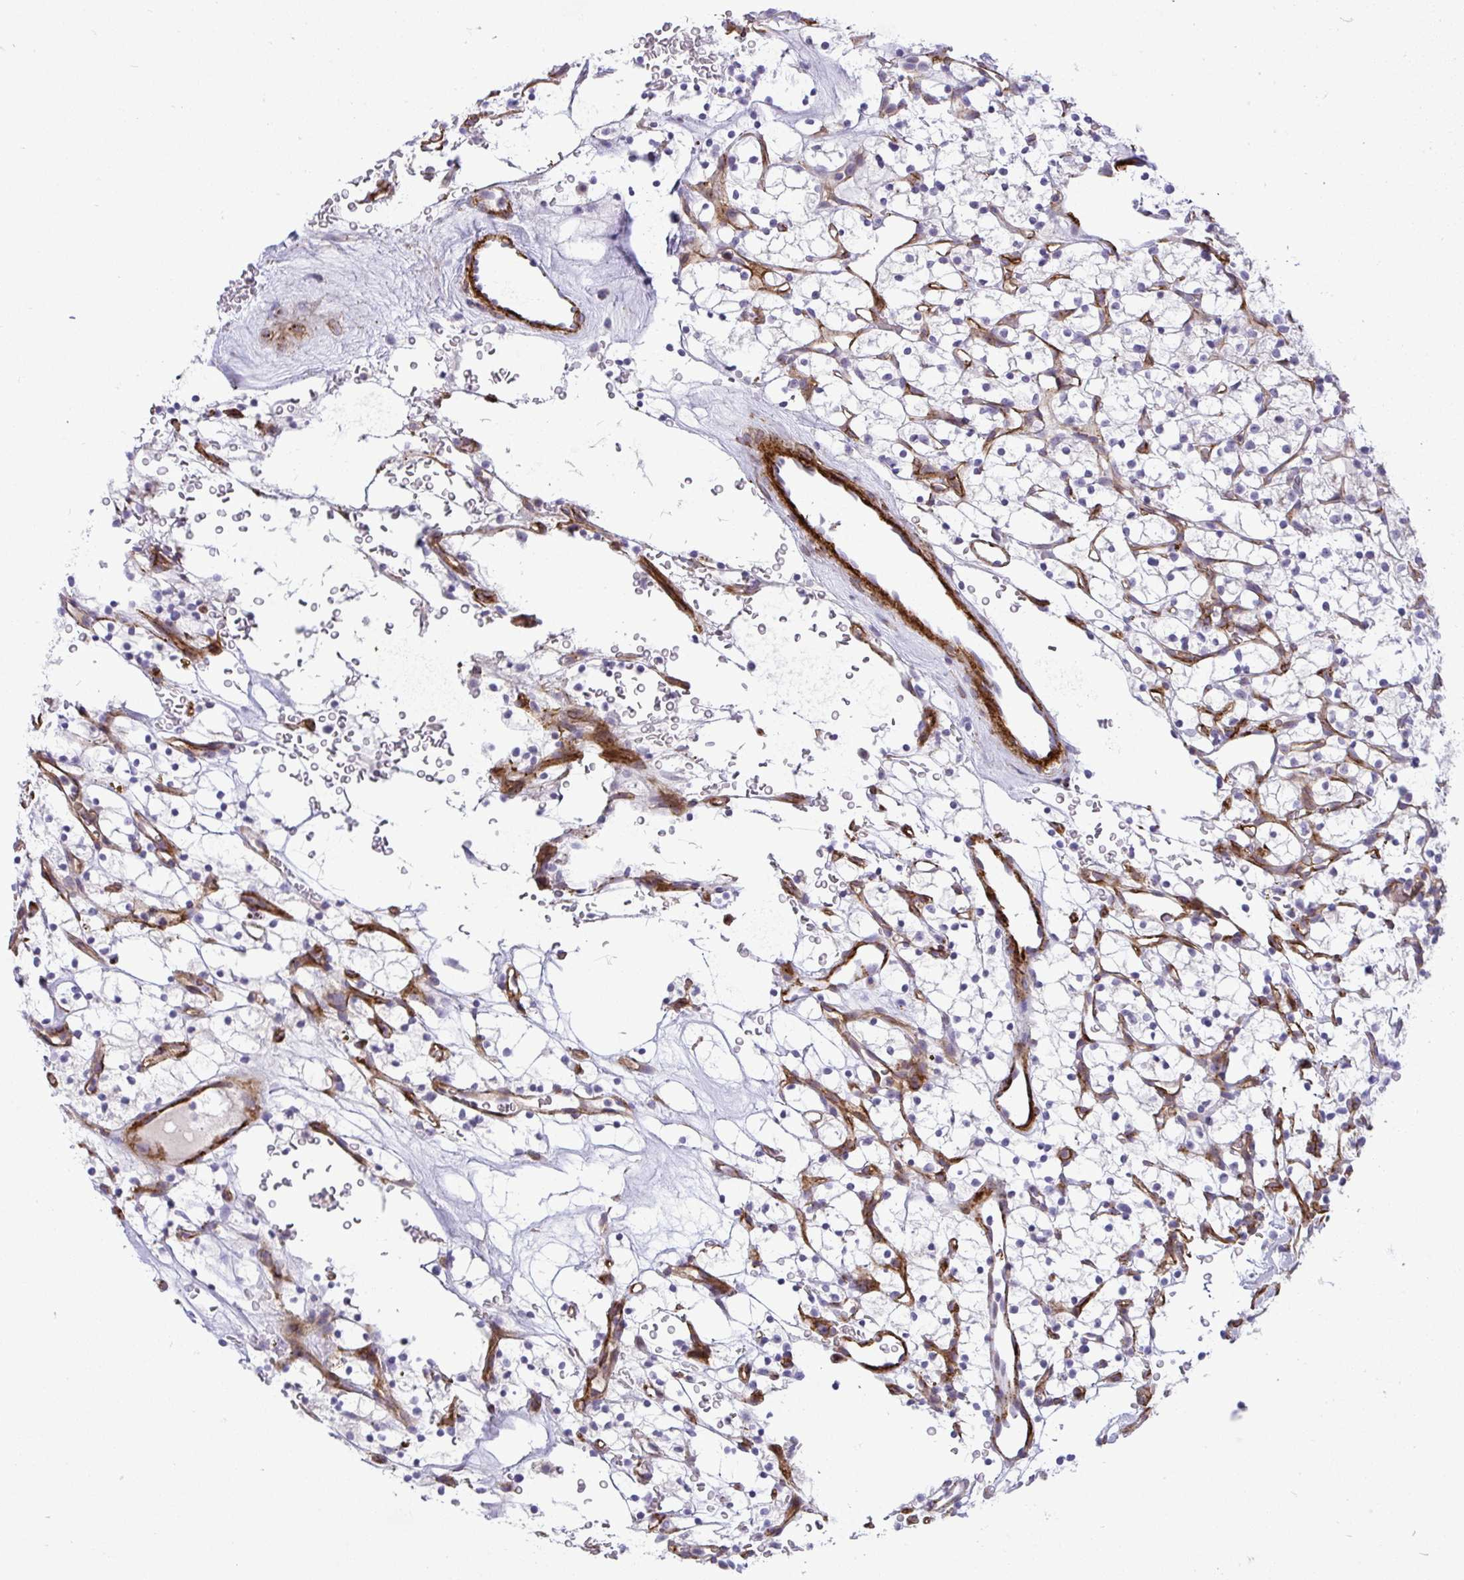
{"staining": {"intensity": "negative", "quantity": "none", "location": "none"}, "tissue": "renal cancer", "cell_type": "Tumor cells", "image_type": "cancer", "snomed": [{"axis": "morphology", "description": "Adenocarcinoma, NOS"}, {"axis": "topography", "description": "Kidney"}], "caption": "Immunohistochemistry (IHC) of renal cancer shows no positivity in tumor cells.", "gene": "UBE2S", "patient": {"sex": "female", "age": 64}}